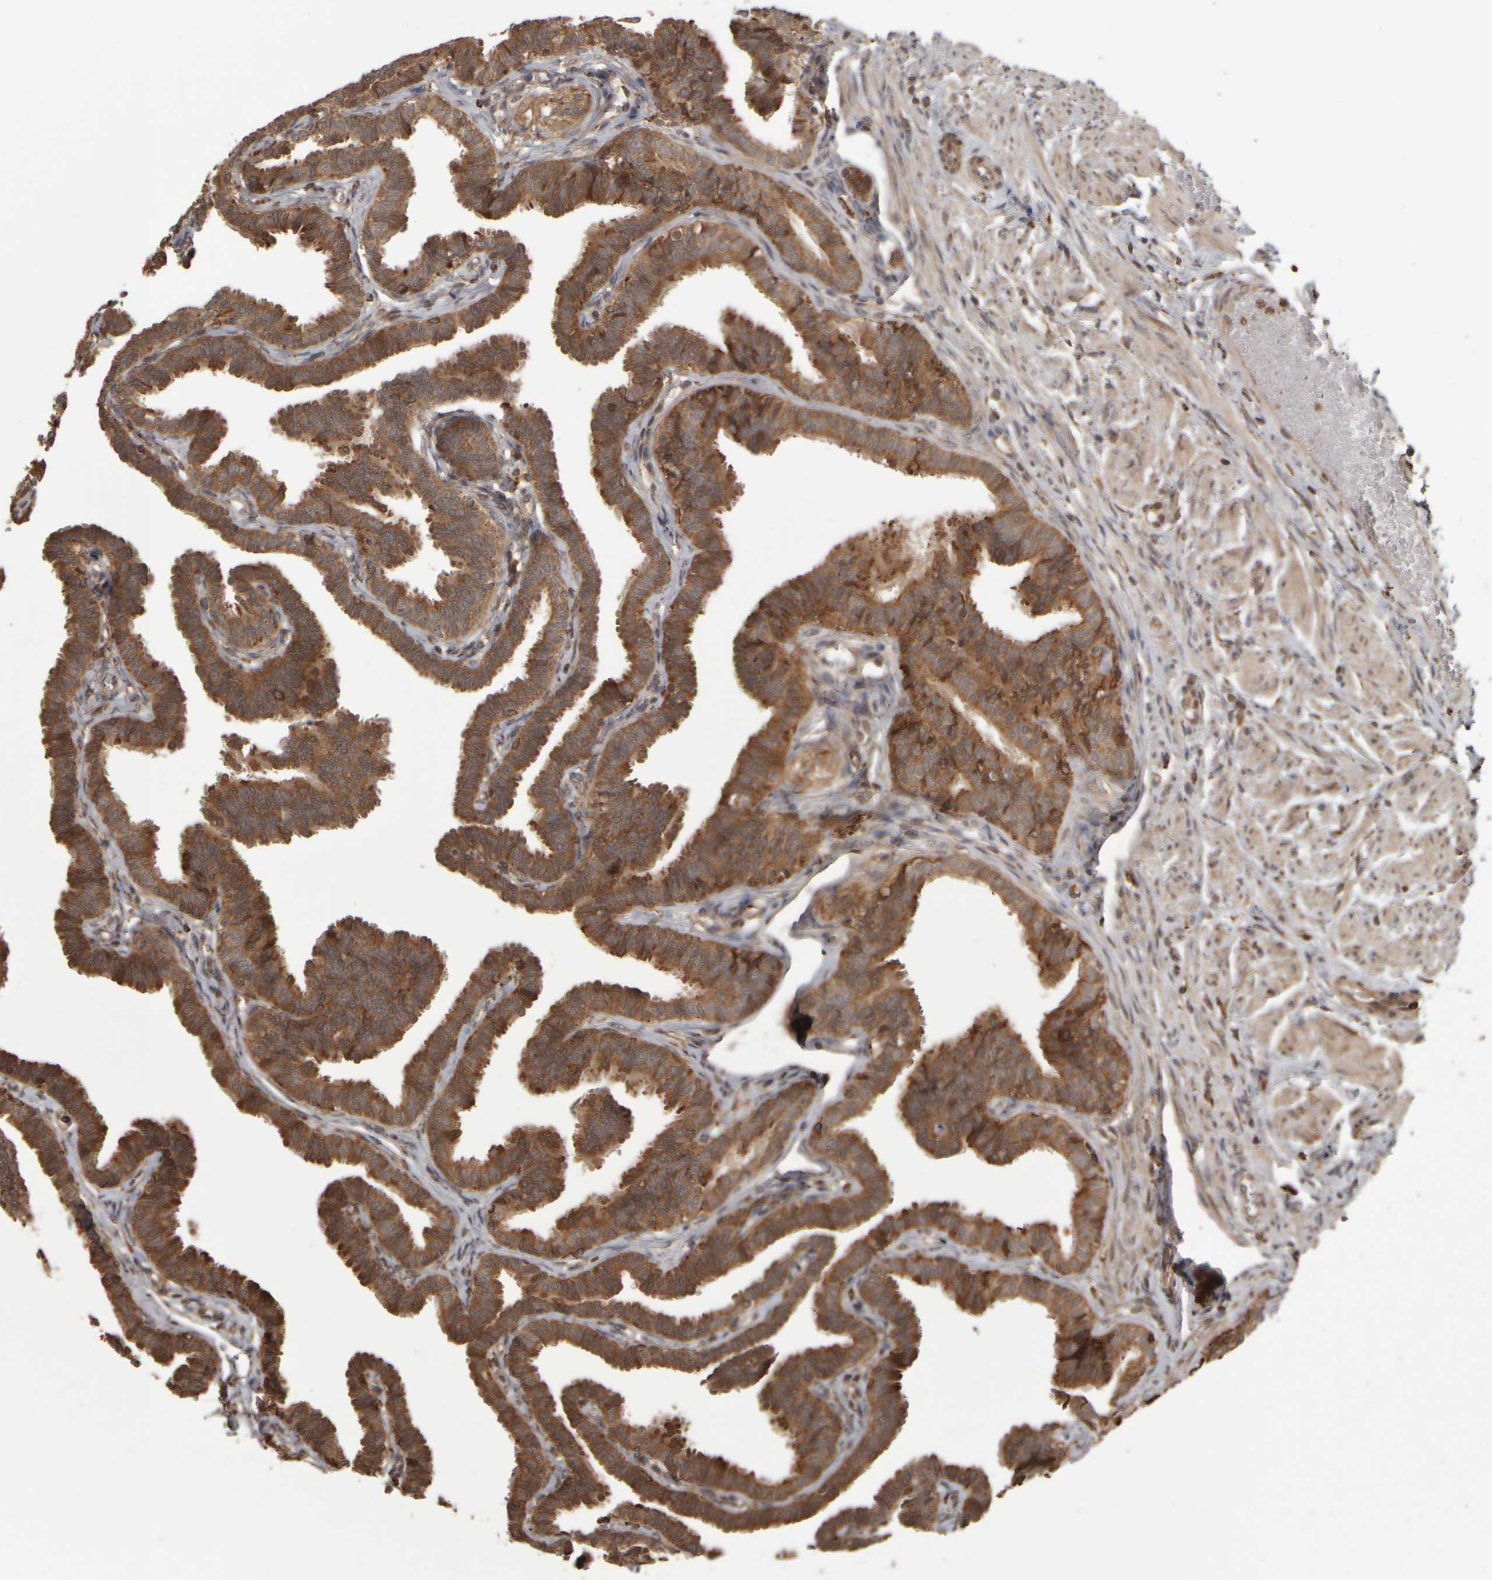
{"staining": {"intensity": "strong", "quantity": ">75%", "location": "cytoplasmic/membranous"}, "tissue": "fallopian tube", "cell_type": "Glandular cells", "image_type": "normal", "snomed": [{"axis": "morphology", "description": "Normal tissue, NOS"}, {"axis": "topography", "description": "Fallopian tube"}, {"axis": "topography", "description": "Ovary"}], "caption": "Immunohistochemistry (DAB (3,3'-diaminobenzidine)) staining of benign fallopian tube reveals strong cytoplasmic/membranous protein positivity in approximately >75% of glandular cells.", "gene": "AGBL3", "patient": {"sex": "female", "age": 23}}